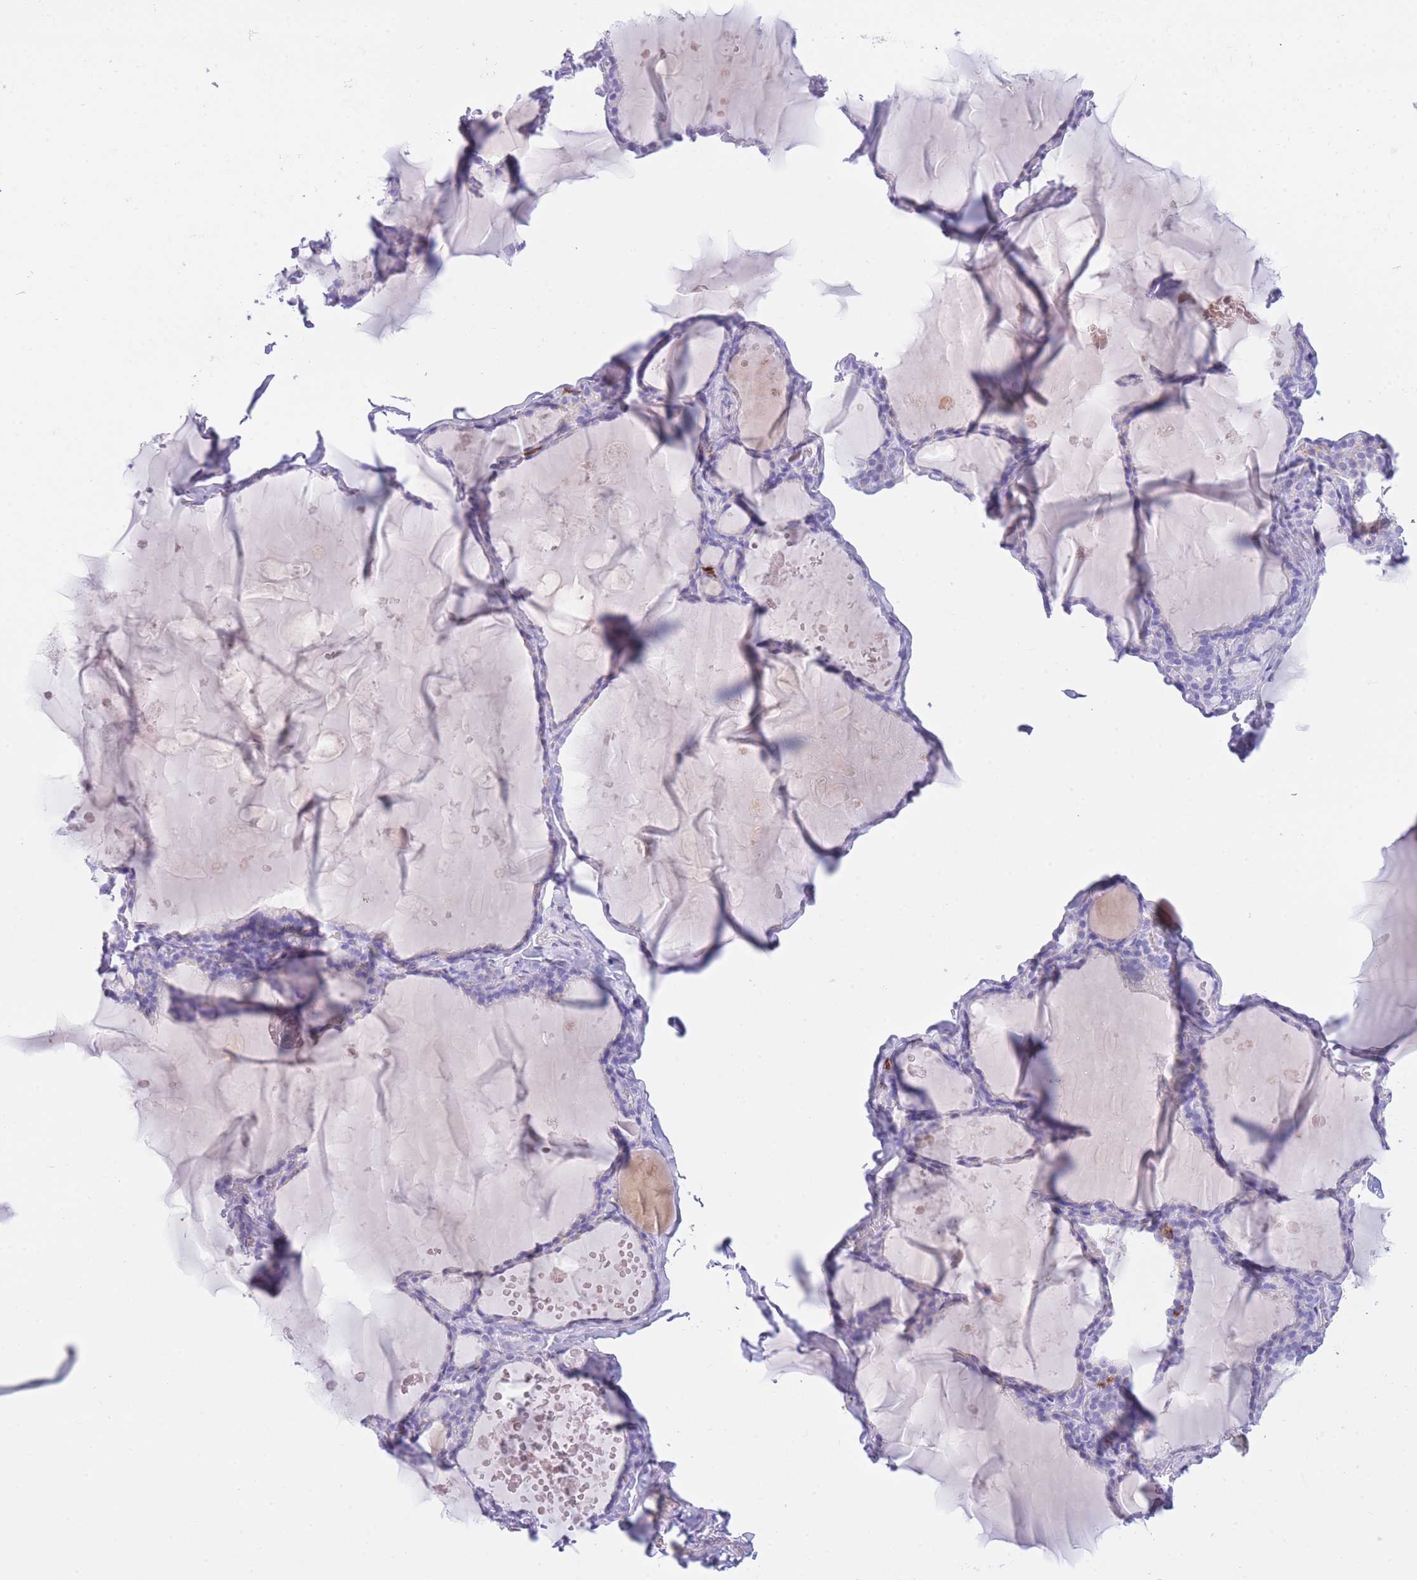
{"staining": {"intensity": "negative", "quantity": "none", "location": "none"}, "tissue": "thyroid gland", "cell_type": "Glandular cells", "image_type": "normal", "snomed": [{"axis": "morphology", "description": "Normal tissue, NOS"}, {"axis": "topography", "description": "Thyroid gland"}], "caption": "High power microscopy micrograph of an immunohistochemistry (IHC) photomicrograph of normal thyroid gland, revealing no significant positivity in glandular cells.", "gene": "PLBD1", "patient": {"sex": "male", "age": 56}}